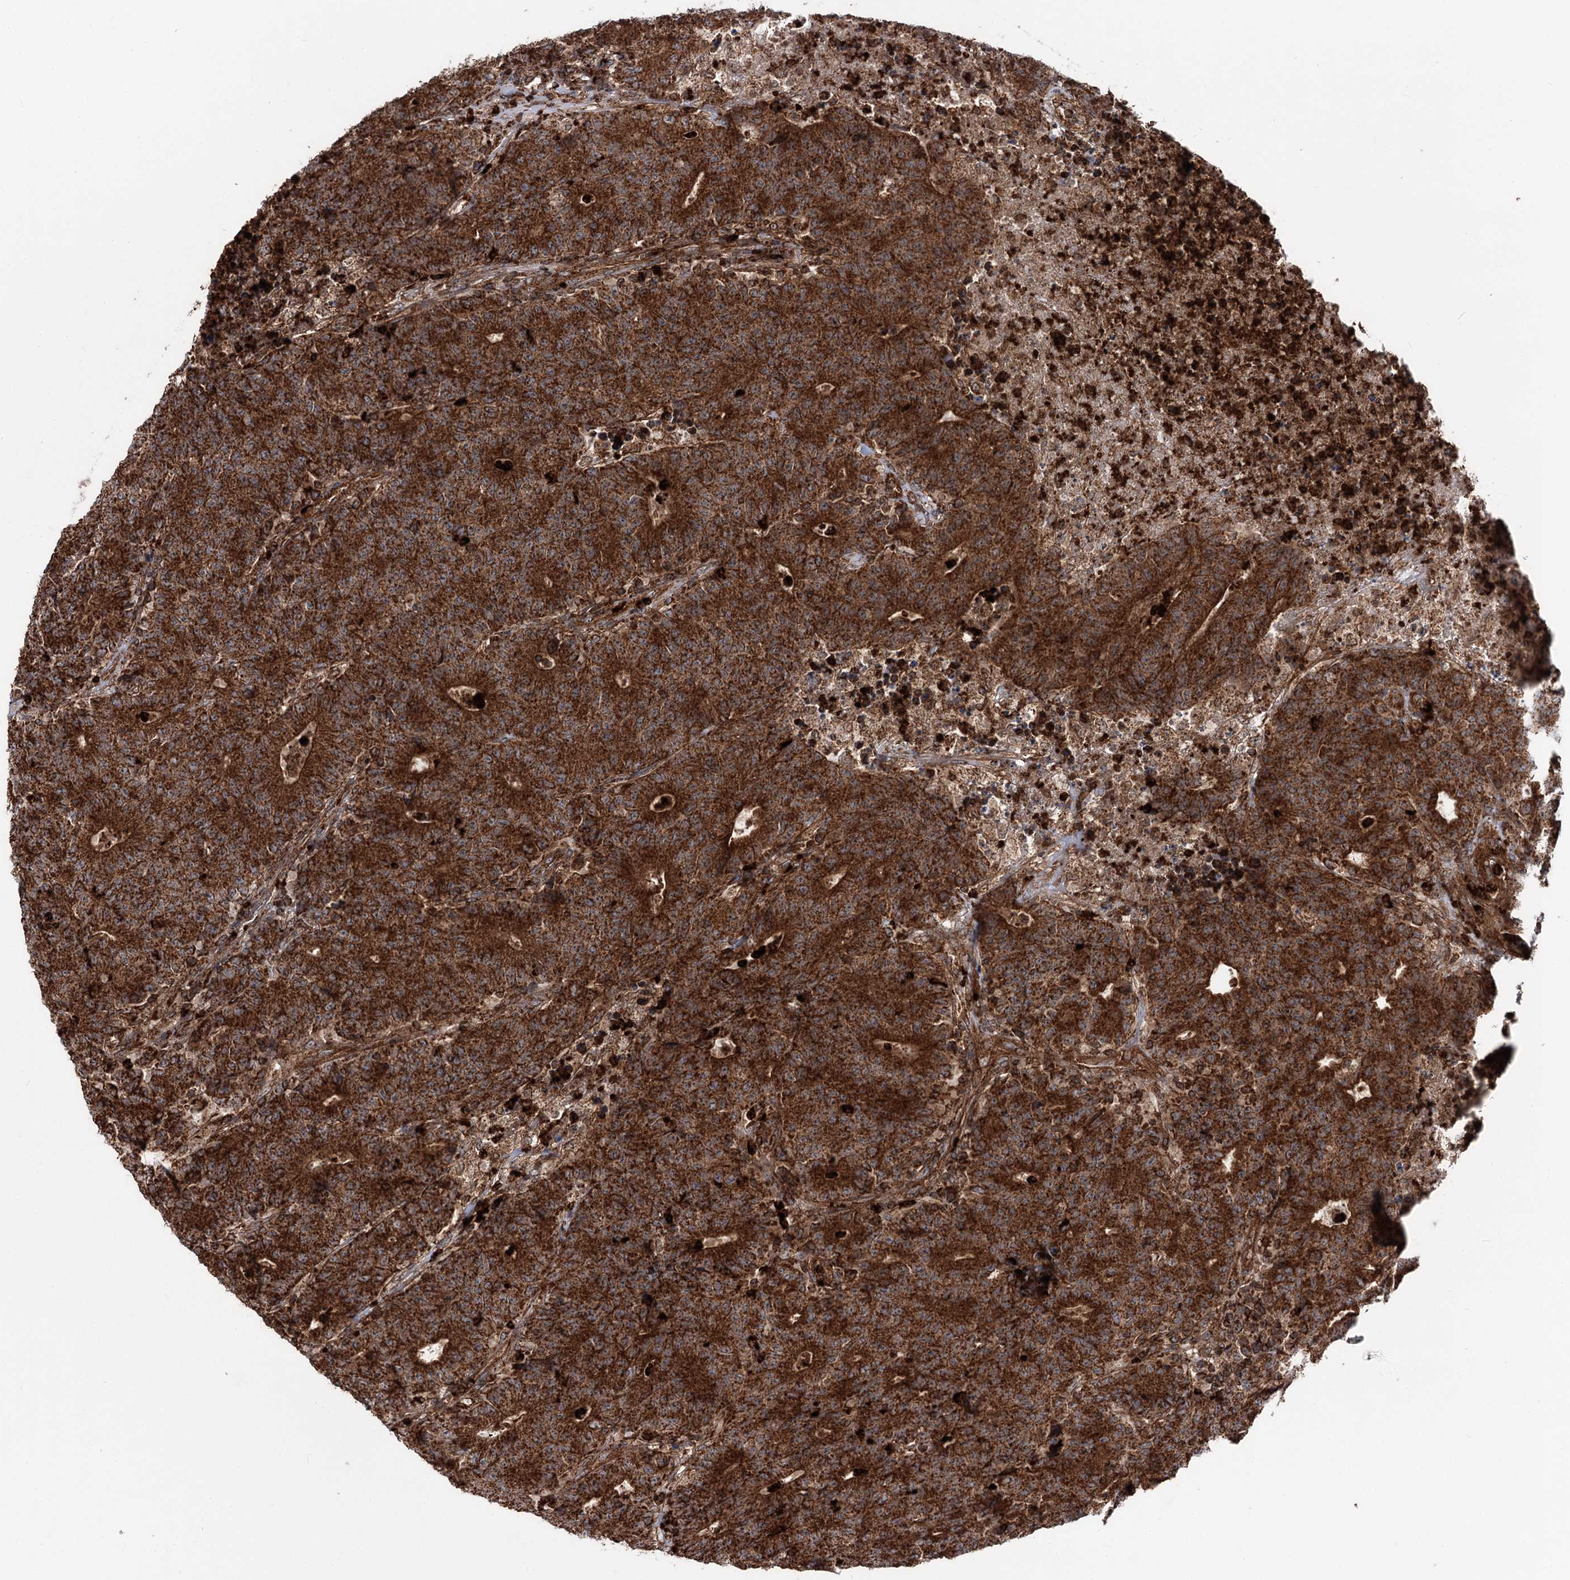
{"staining": {"intensity": "strong", "quantity": ">75%", "location": "cytoplasmic/membranous"}, "tissue": "colorectal cancer", "cell_type": "Tumor cells", "image_type": "cancer", "snomed": [{"axis": "morphology", "description": "Adenocarcinoma, NOS"}, {"axis": "topography", "description": "Colon"}], "caption": "High-magnification brightfield microscopy of colorectal cancer (adenocarcinoma) stained with DAB (3,3'-diaminobenzidine) (brown) and counterstained with hematoxylin (blue). tumor cells exhibit strong cytoplasmic/membranous positivity is appreciated in about>75% of cells. (brown staining indicates protein expression, while blue staining denotes nuclei).", "gene": "FGFR1OP2", "patient": {"sex": "female", "age": 75}}